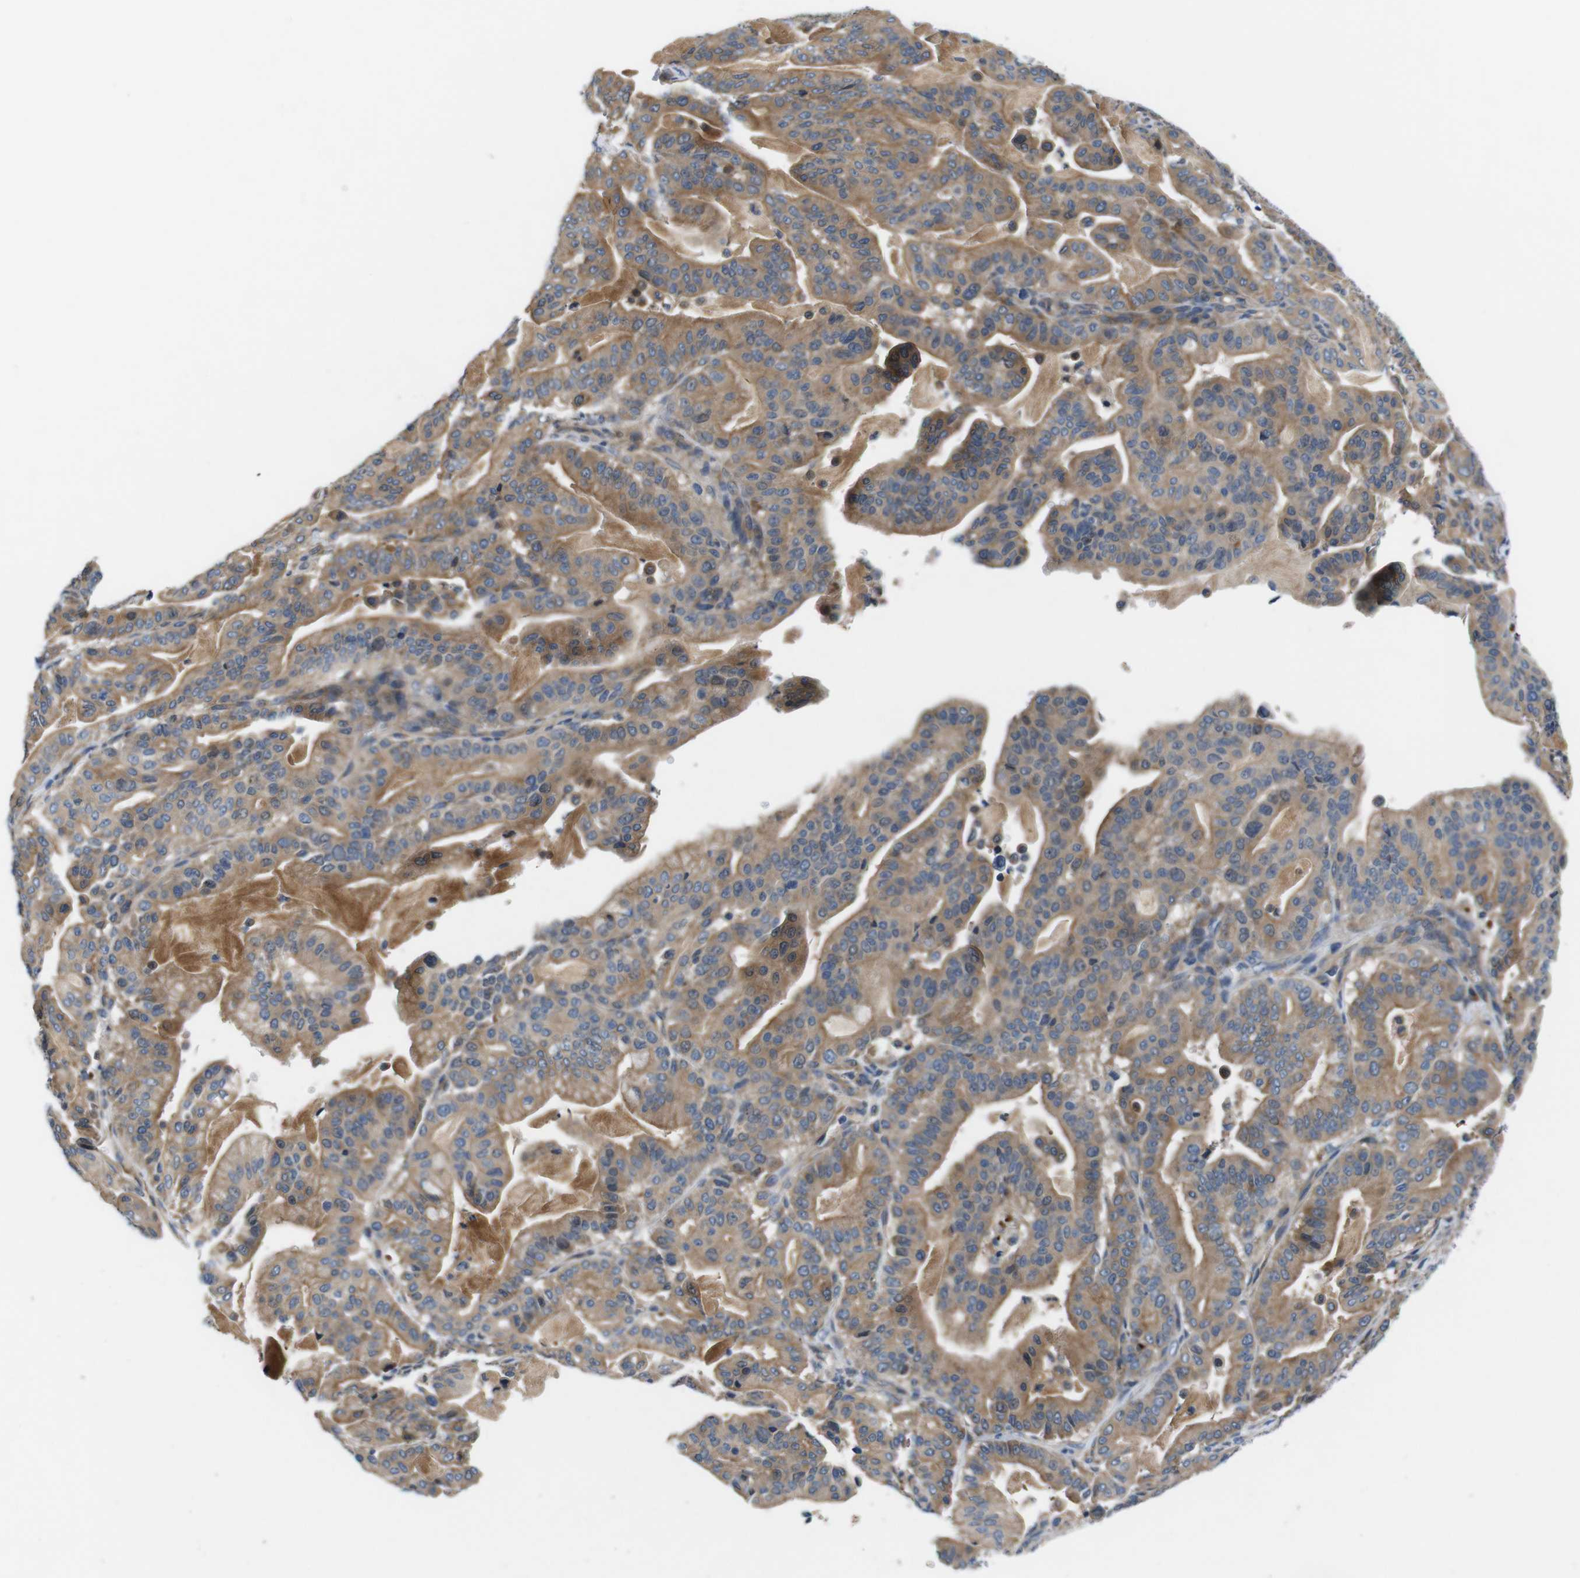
{"staining": {"intensity": "moderate", "quantity": ">75%", "location": "cytoplasmic/membranous"}, "tissue": "pancreatic cancer", "cell_type": "Tumor cells", "image_type": "cancer", "snomed": [{"axis": "morphology", "description": "Adenocarcinoma, NOS"}, {"axis": "topography", "description": "Pancreas"}], "caption": "Tumor cells reveal medium levels of moderate cytoplasmic/membranous positivity in about >75% of cells in human pancreatic cancer (adenocarcinoma).", "gene": "JAK1", "patient": {"sex": "male", "age": 63}}